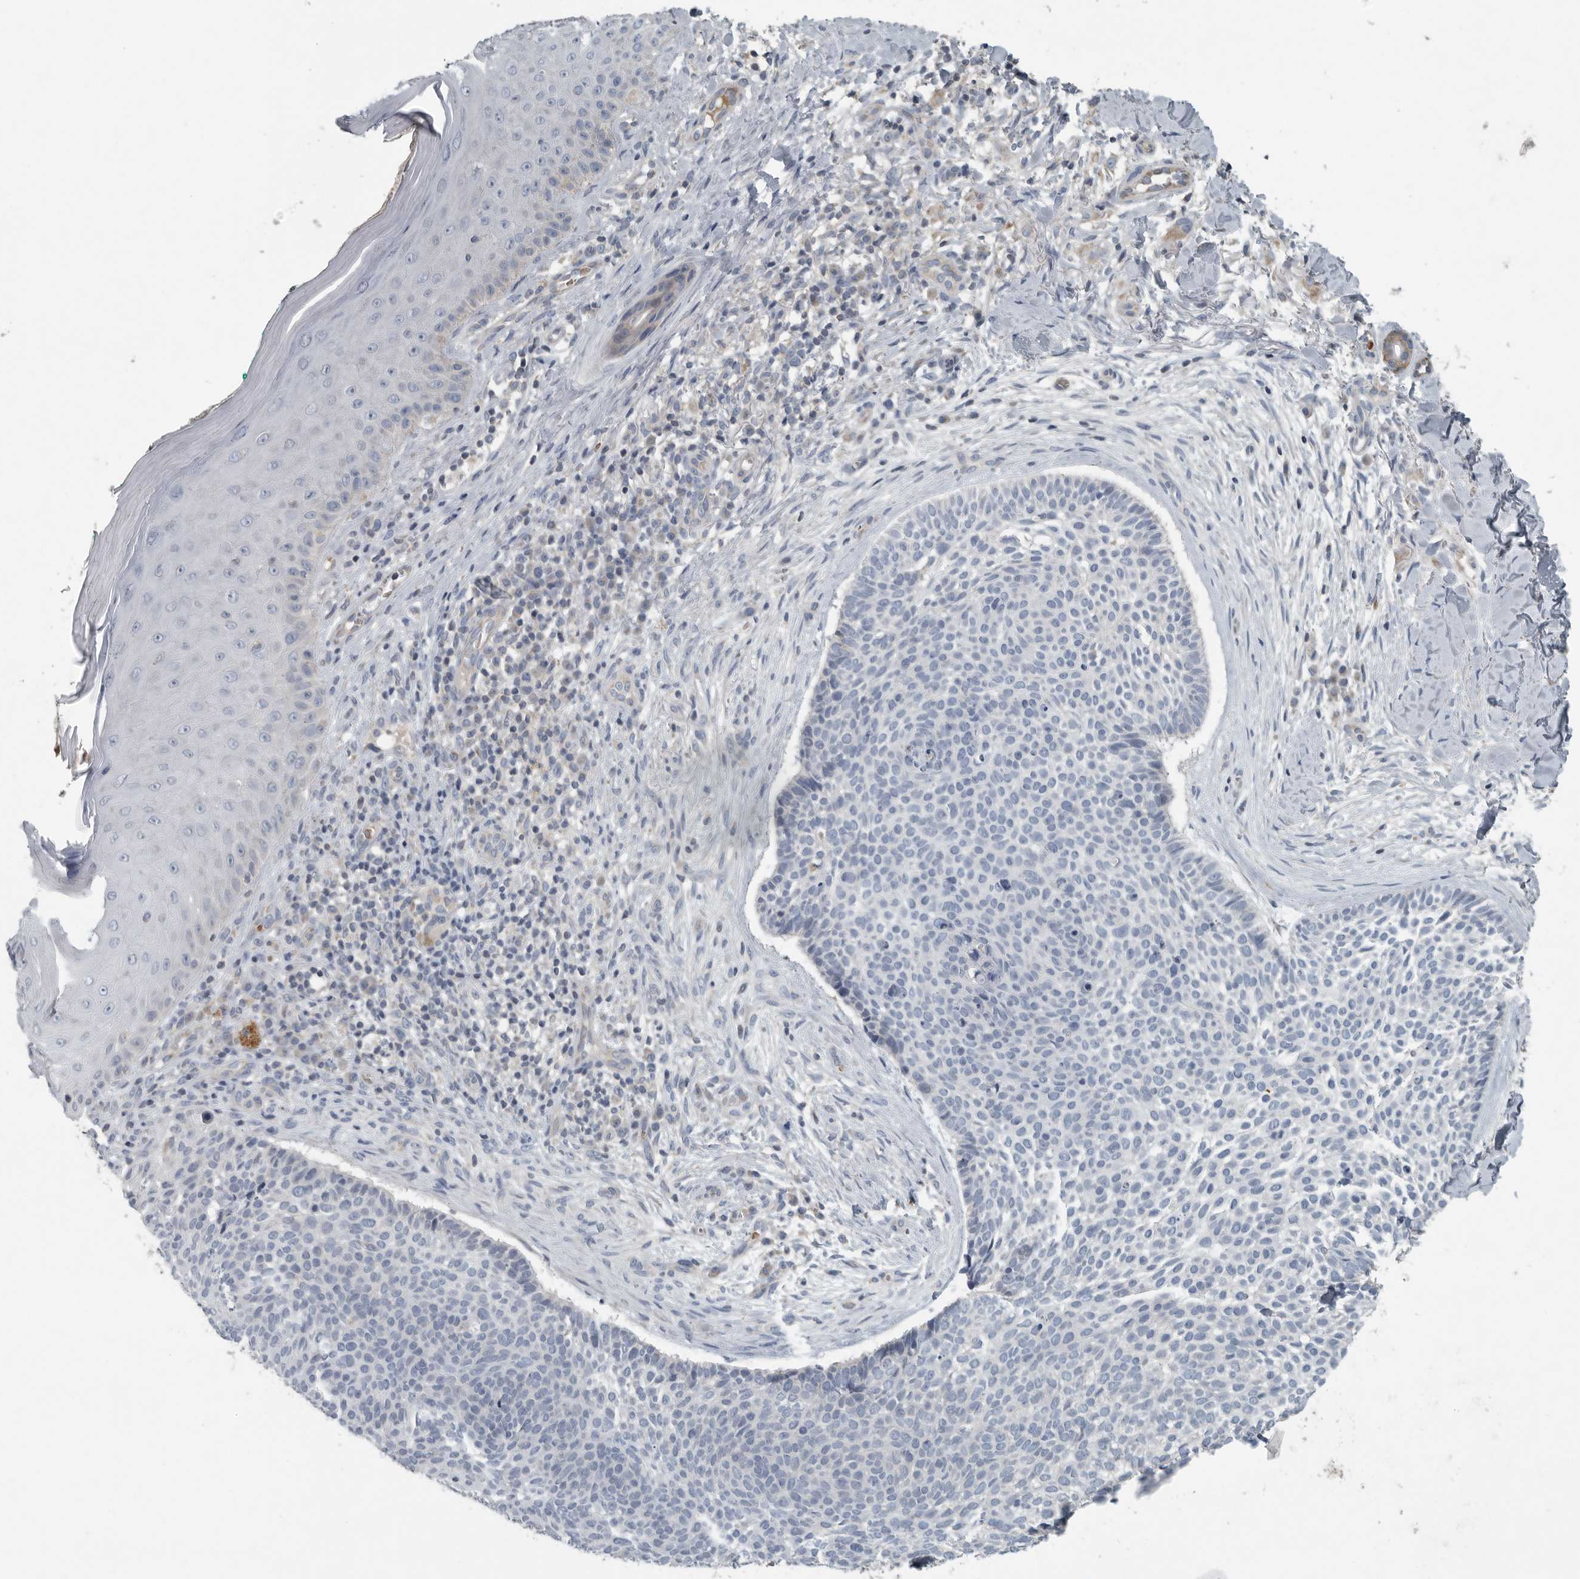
{"staining": {"intensity": "negative", "quantity": "none", "location": "none"}, "tissue": "skin cancer", "cell_type": "Tumor cells", "image_type": "cancer", "snomed": [{"axis": "morphology", "description": "Normal tissue, NOS"}, {"axis": "morphology", "description": "Basal cell carcinoma"}, {"axis": "topography", "description": "Skin"}], "caption": "Image shows no protein expression in tumor cells of skin cancer tissue.", "gene": "MPP3", "patient": {"sex": "male", "age": 67}}